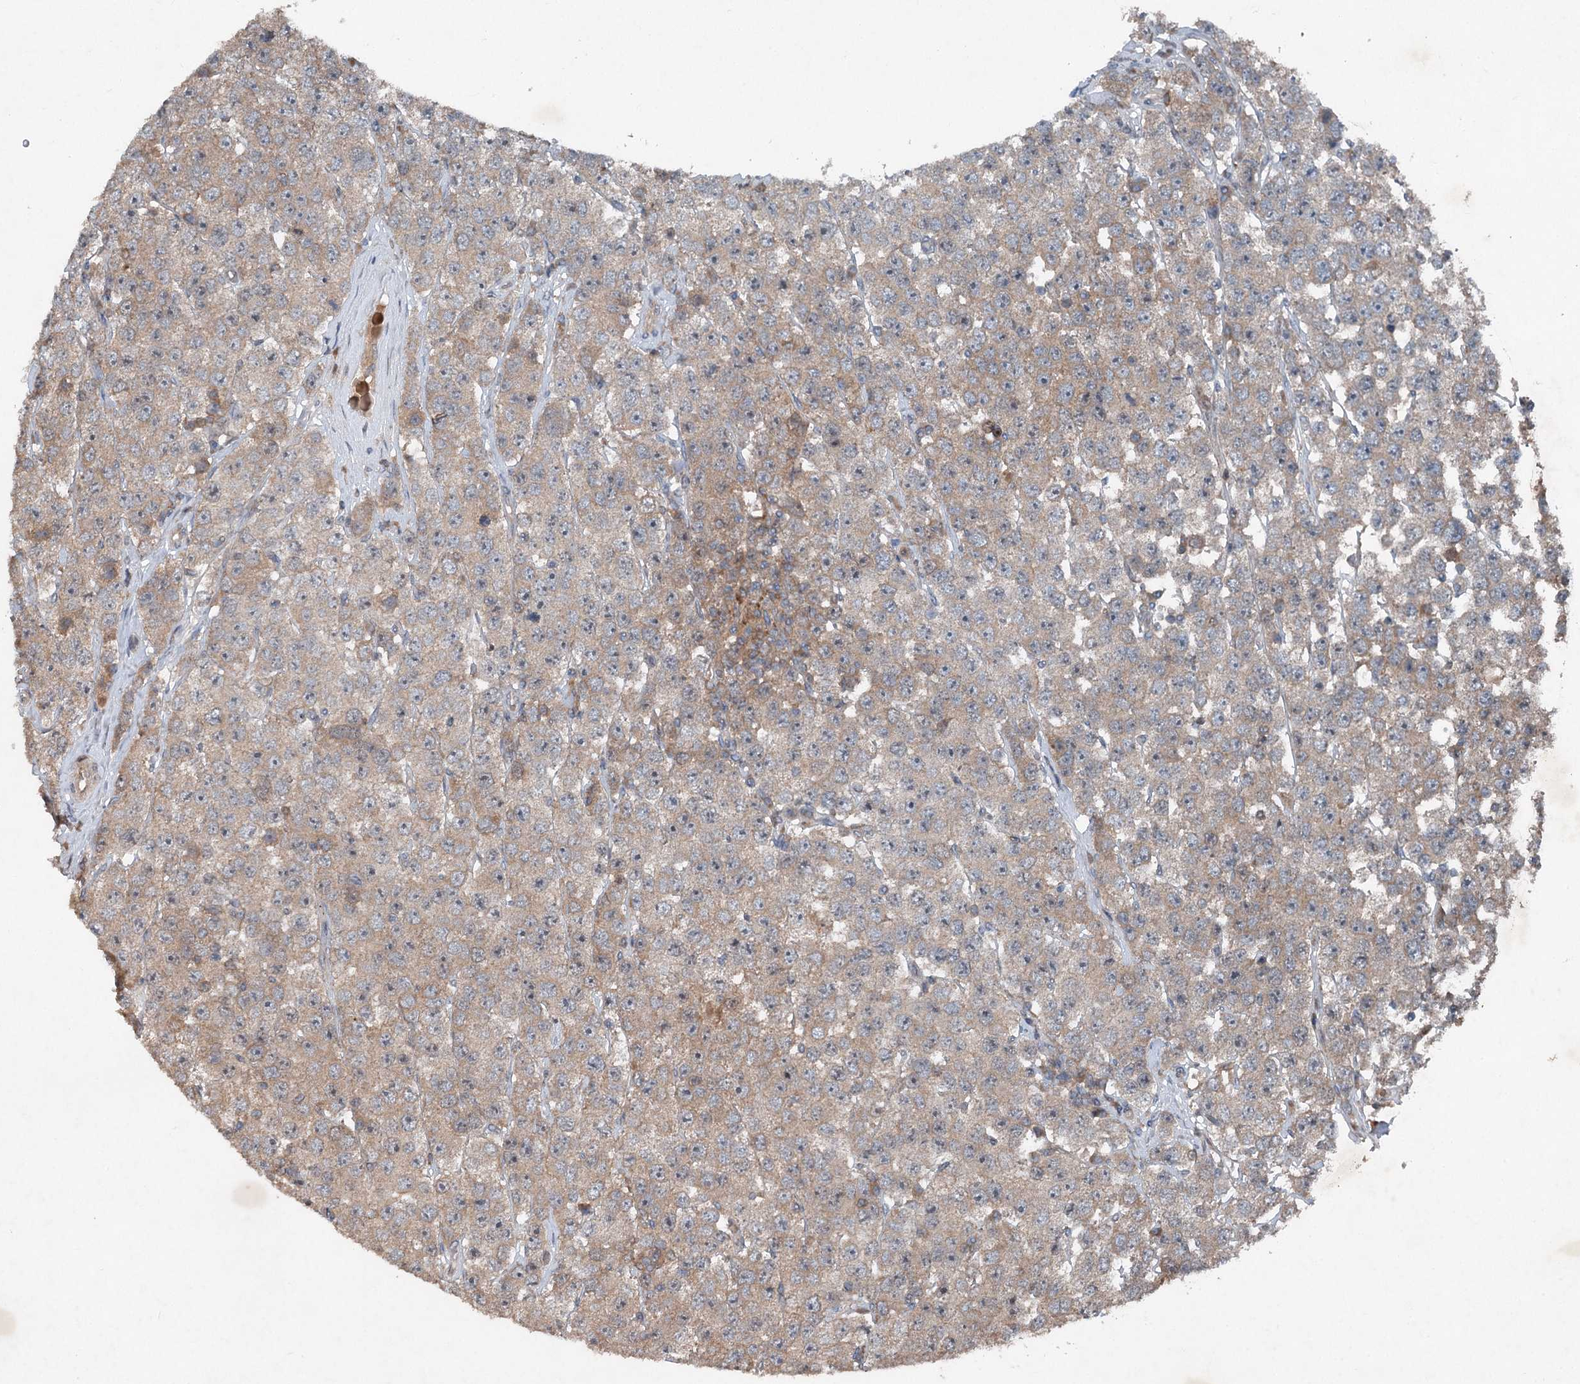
{"staining": {"intensity": "weak", "quantity": "25%-75%", "location": "cytoplasmic/membranous"}, "tissue": "testis cancer", "cell_type": "Tumor cells", "image_type": "cancer", "snomed": [{"axis": "morphology", "description": "Seminoma, NOS"}, {"axis": "topography", "description": "Testis"}], "caption": "Protein staining of testis cancer (seminoma) tissue displays weak cytoplasmic/membranous staining in about 25%-75% of tumor cells. The staining is performed using DAB (3,3'-diaminobenzidine) brown chromogen to label protein expression. The nuclei are counter-stained blue using hematoxylin.", "gene": "ALAS1", "patient": {"sex": "male", "age": 28}}